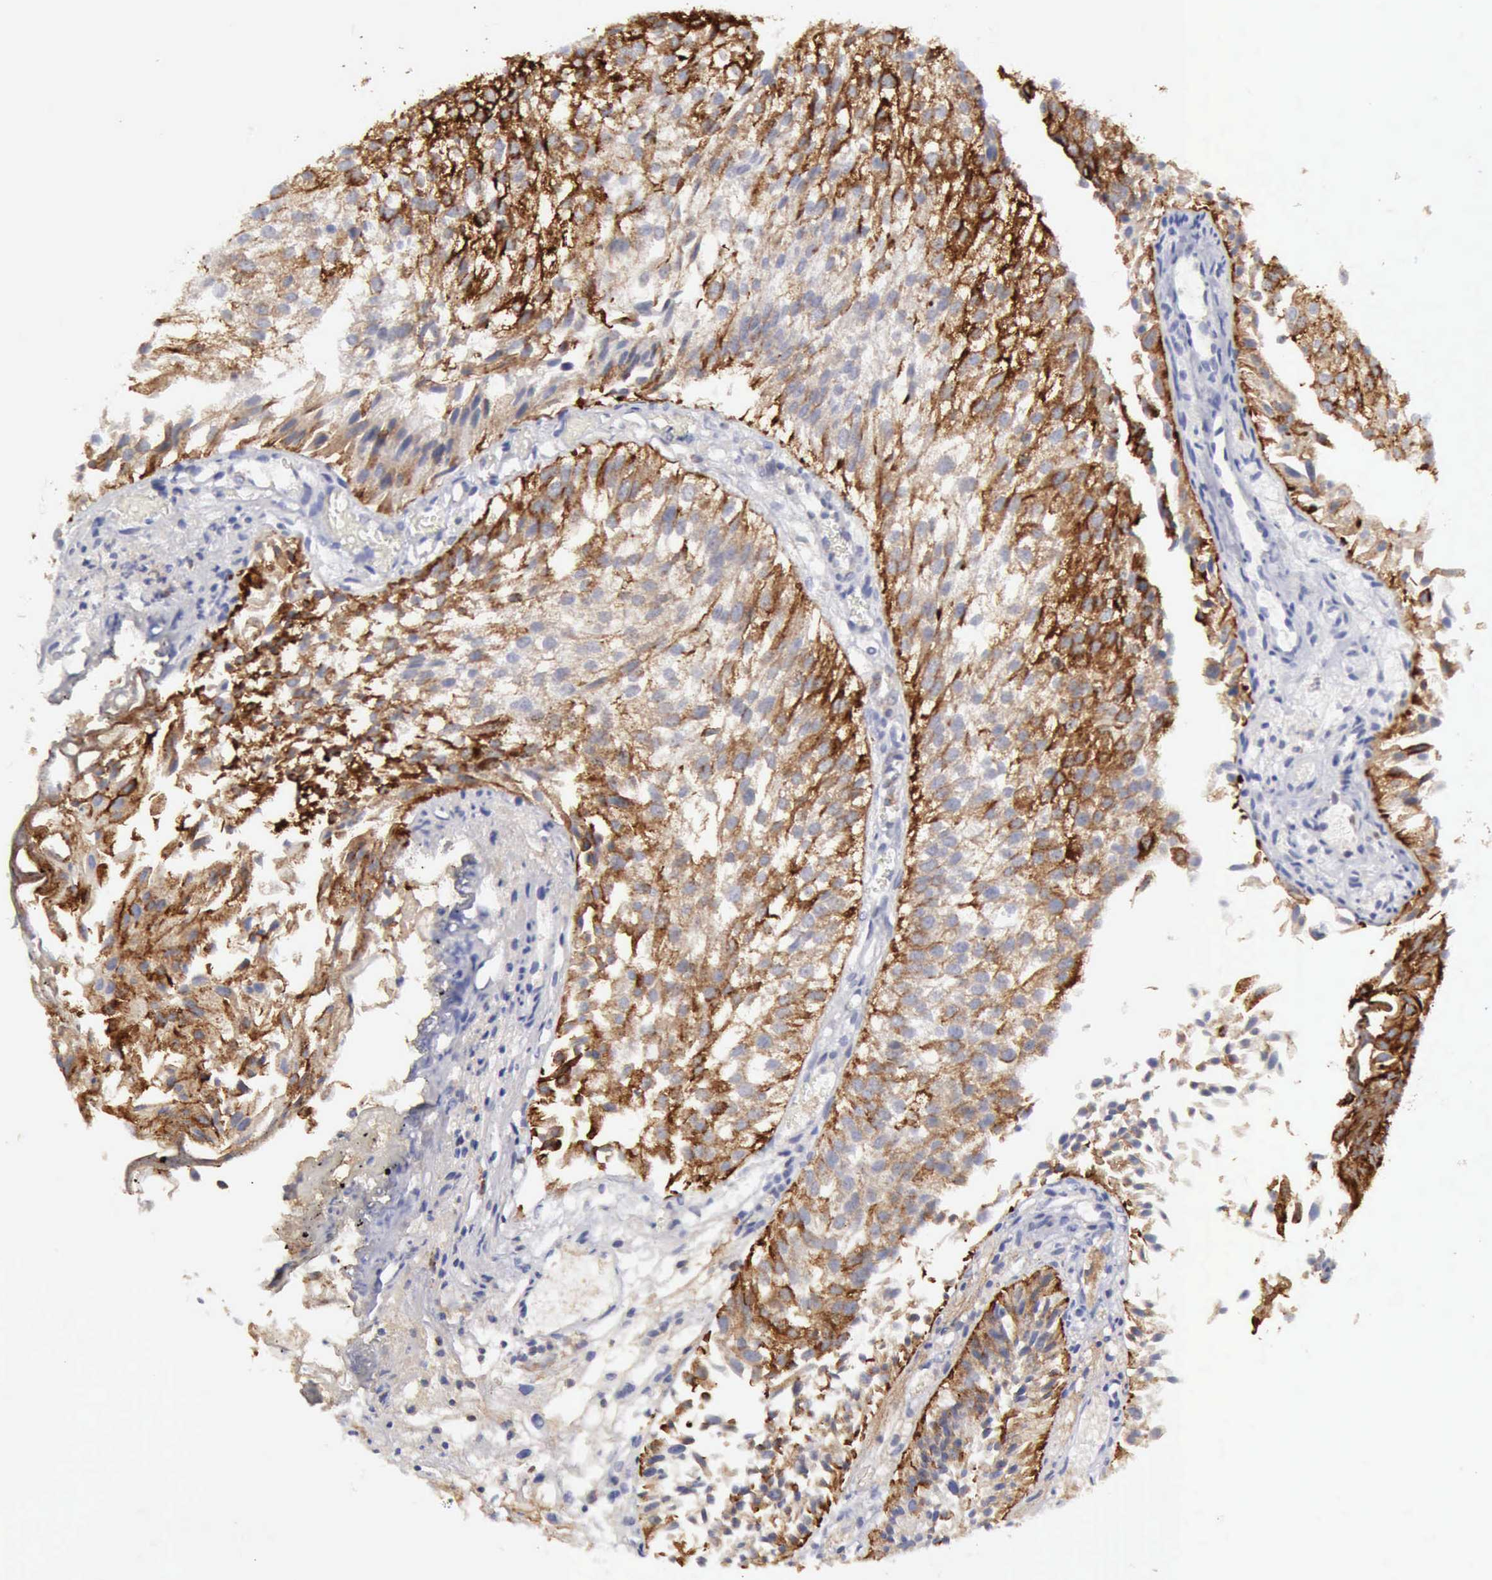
{"staining": {"intensity": "strong", "quantity": ">75%", "location": "cytoplasmic/membranous"}, "tissue": "urothelial cancer", "cell_type": "Tumor cells", "image_type": "cancer", "snomed": [{"axis": "morphology", "description": "Urothelial carcinoma, Low grade"}, {"axis": "topography", "description": "Urinary bladder"}], "caption": "A histopathology image of low-grade urothelial carcinoma stained for a protein shows strong cytoplasmic/membranous brown staining in tumor cells. The staining is performed using DAB brown chromogen to label protein expression. The nuclei are counter-stained blue using hematoxylin.", "gene": "TFRC", "patient": {"sex": "female", "age": 89}}